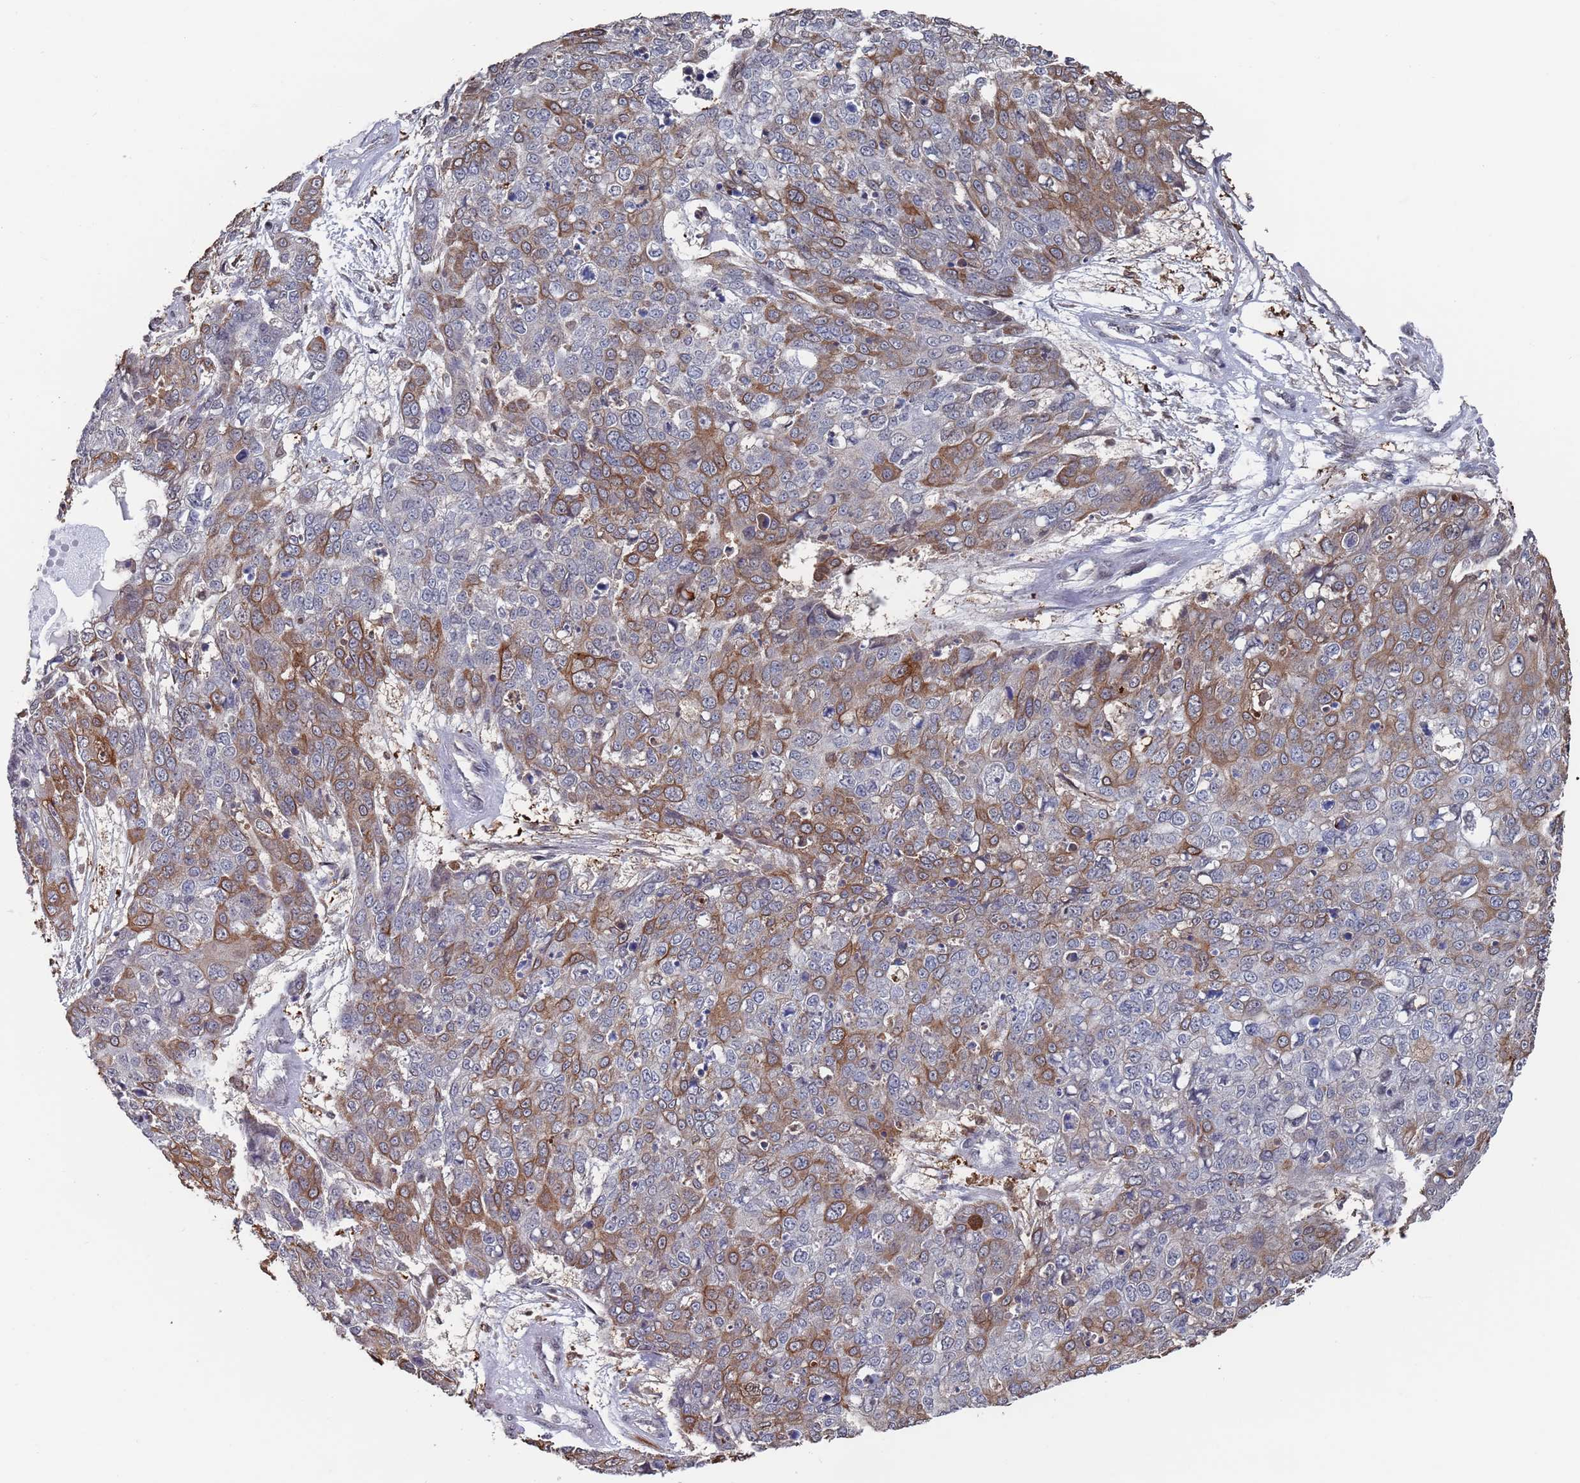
{"staining": {"intensity": "moderate", "quantity": "25%-75%", "location": "cytoplasmic/membranous"}, "tissue": "skin cancer", "cell_type": "Tumor cells", "image_type": "cancer", "snomed": [{"axis": "morphology", "description": "Squamous cell carcinoma, NOS"}, {"axis": "topography", "description": "Skin"}], "caption": "Squamous cell carcinoma (skin) stained with immunohistochemistry (IHC) reveals moderate cytoplasmic/membranous positivity in about 25%-75% of tumor cells. (DAB IHC with brightfield microscopy, high magnification).", "gene": "DGKD", "patient": {"sex": "male", "age": 71}}